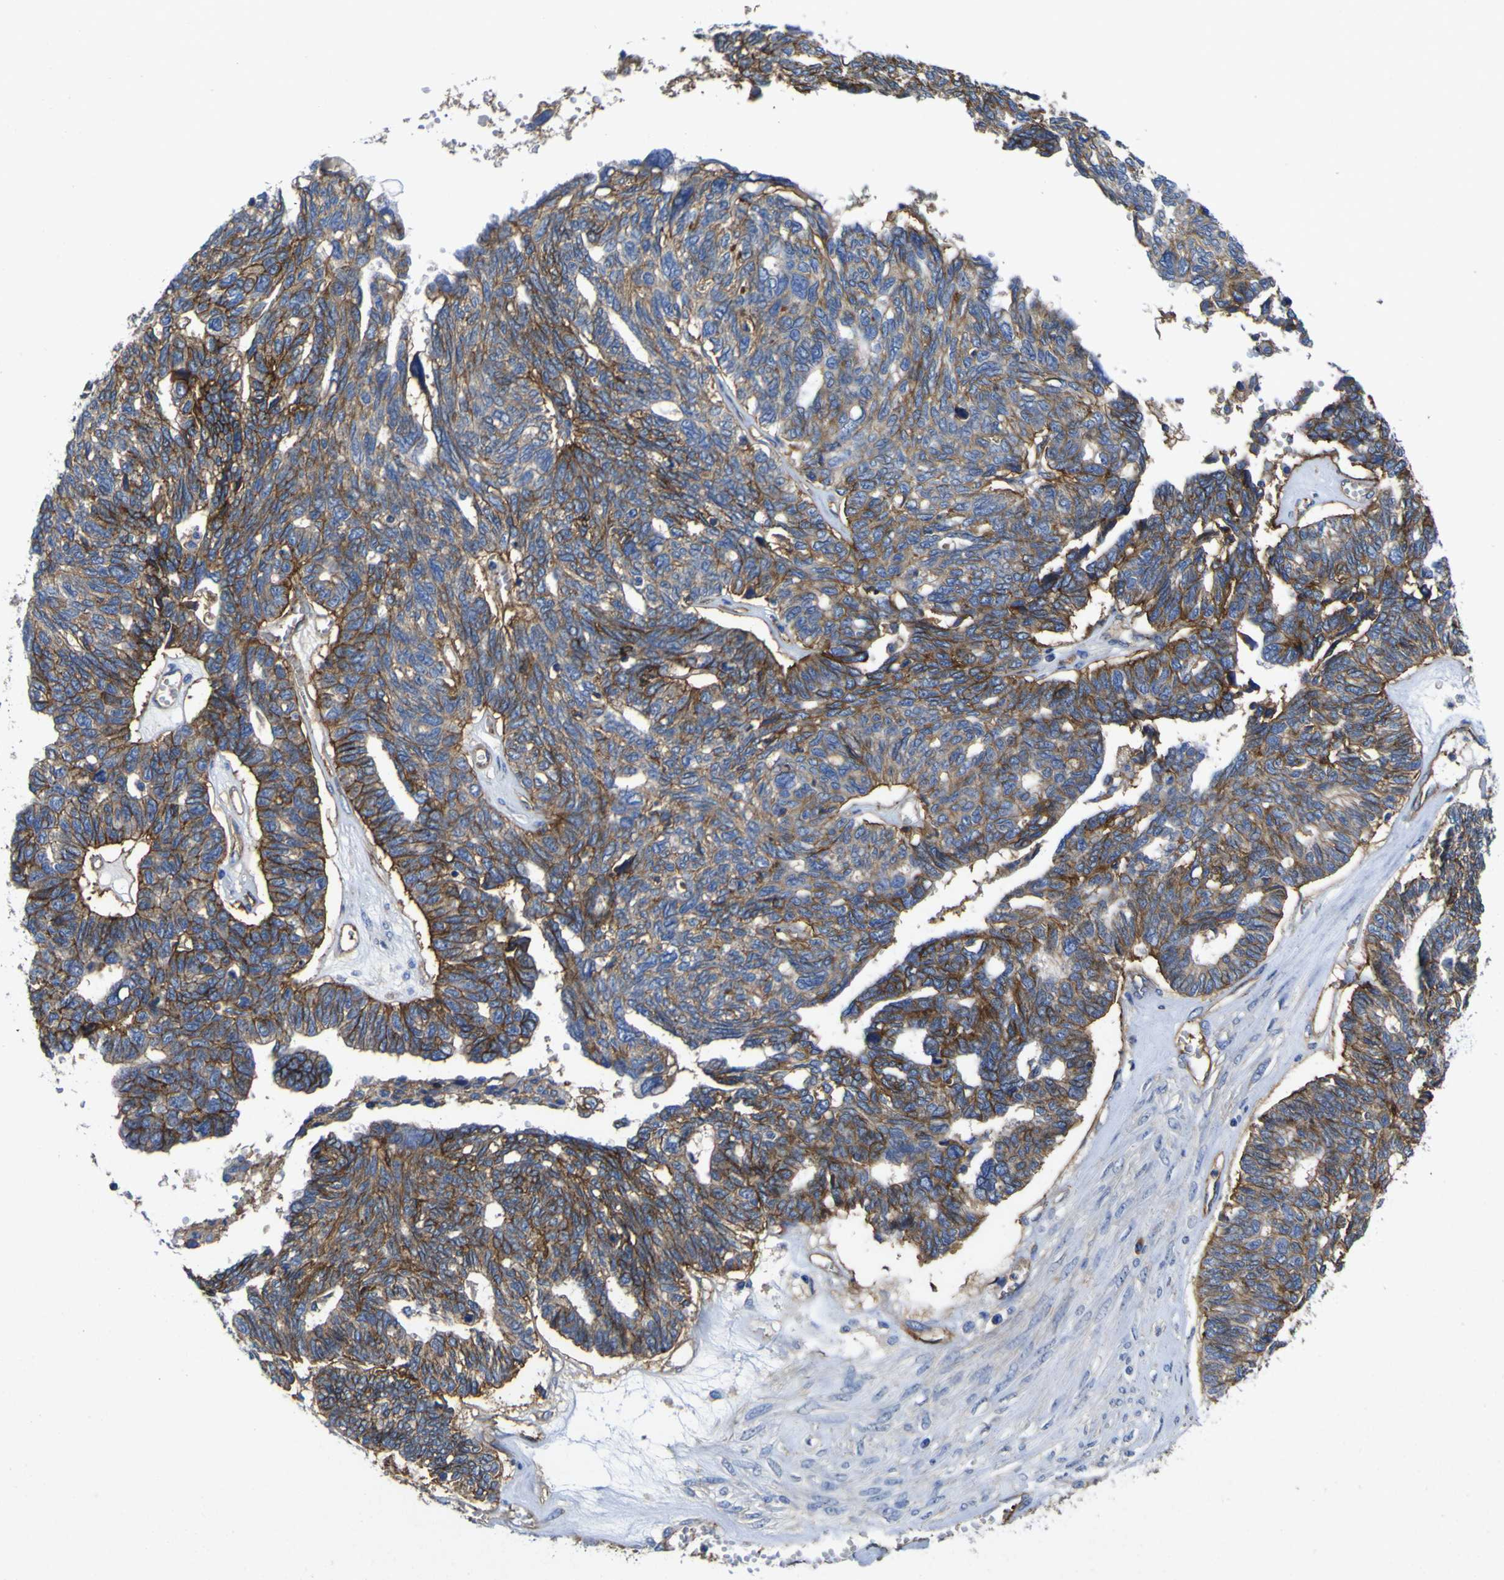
{"staining": {"intensity": "moderate", "quantity": ">75%", "location": "cytoplasmic/membranous"}, "tissue": "ovarian cancer", "cell_type": "Tumor cells", "image_type": "cancer", "snomed": [{"axis": "morphology", "description": "Cystadenocarcinoma, serous, NOS"}, {"axis": "topography", "description": "Ovary"}], "caption": "Serous cystadenocarcinoma (ovarian) stained with immunohistochemistry (IHC) shows moderate cytoplasmic/membranous expression in about >75% of tumor cells.", "gene": "CD151", "patient": {"sex": "female", "age": 79}}